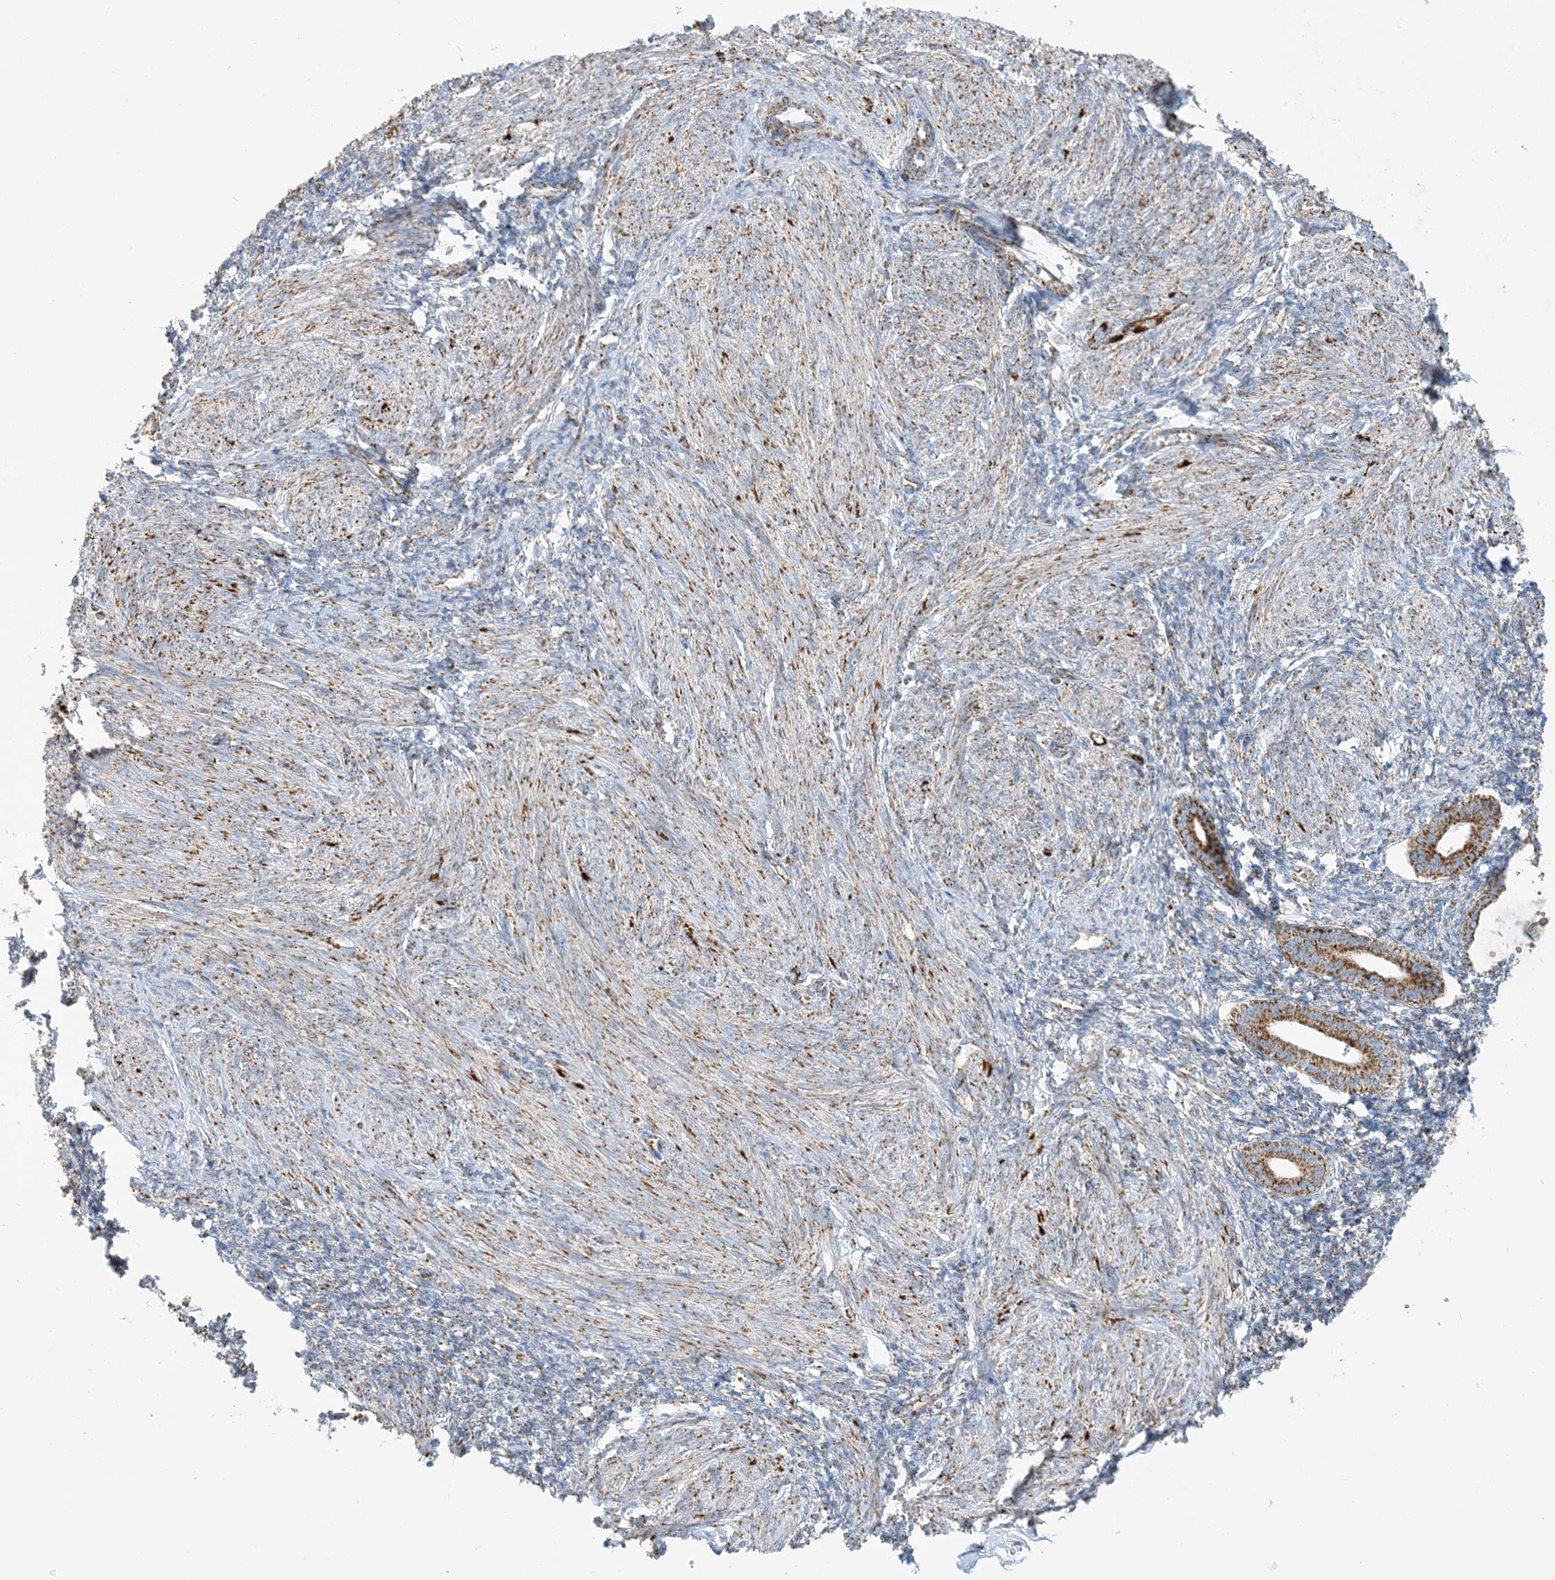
{"staining": {"intensity": "negative", "quantity": "none", "location": "none"}, "tissue": "endometrium", "cell_type": "Cells in endometrial stroma", "image_type": "normal", "snomed": [{"axis": "morphology", "description": "Normal tissue, NOS"}, {"axis": "topography", "description": "Endometrium"}], "caption": "Histopathology image shows no significant protein positivity in cells in endometrial stroma of benign endometrium.", "gene": "SAMM50", "patient": {"sex": "female", "age": 77}}